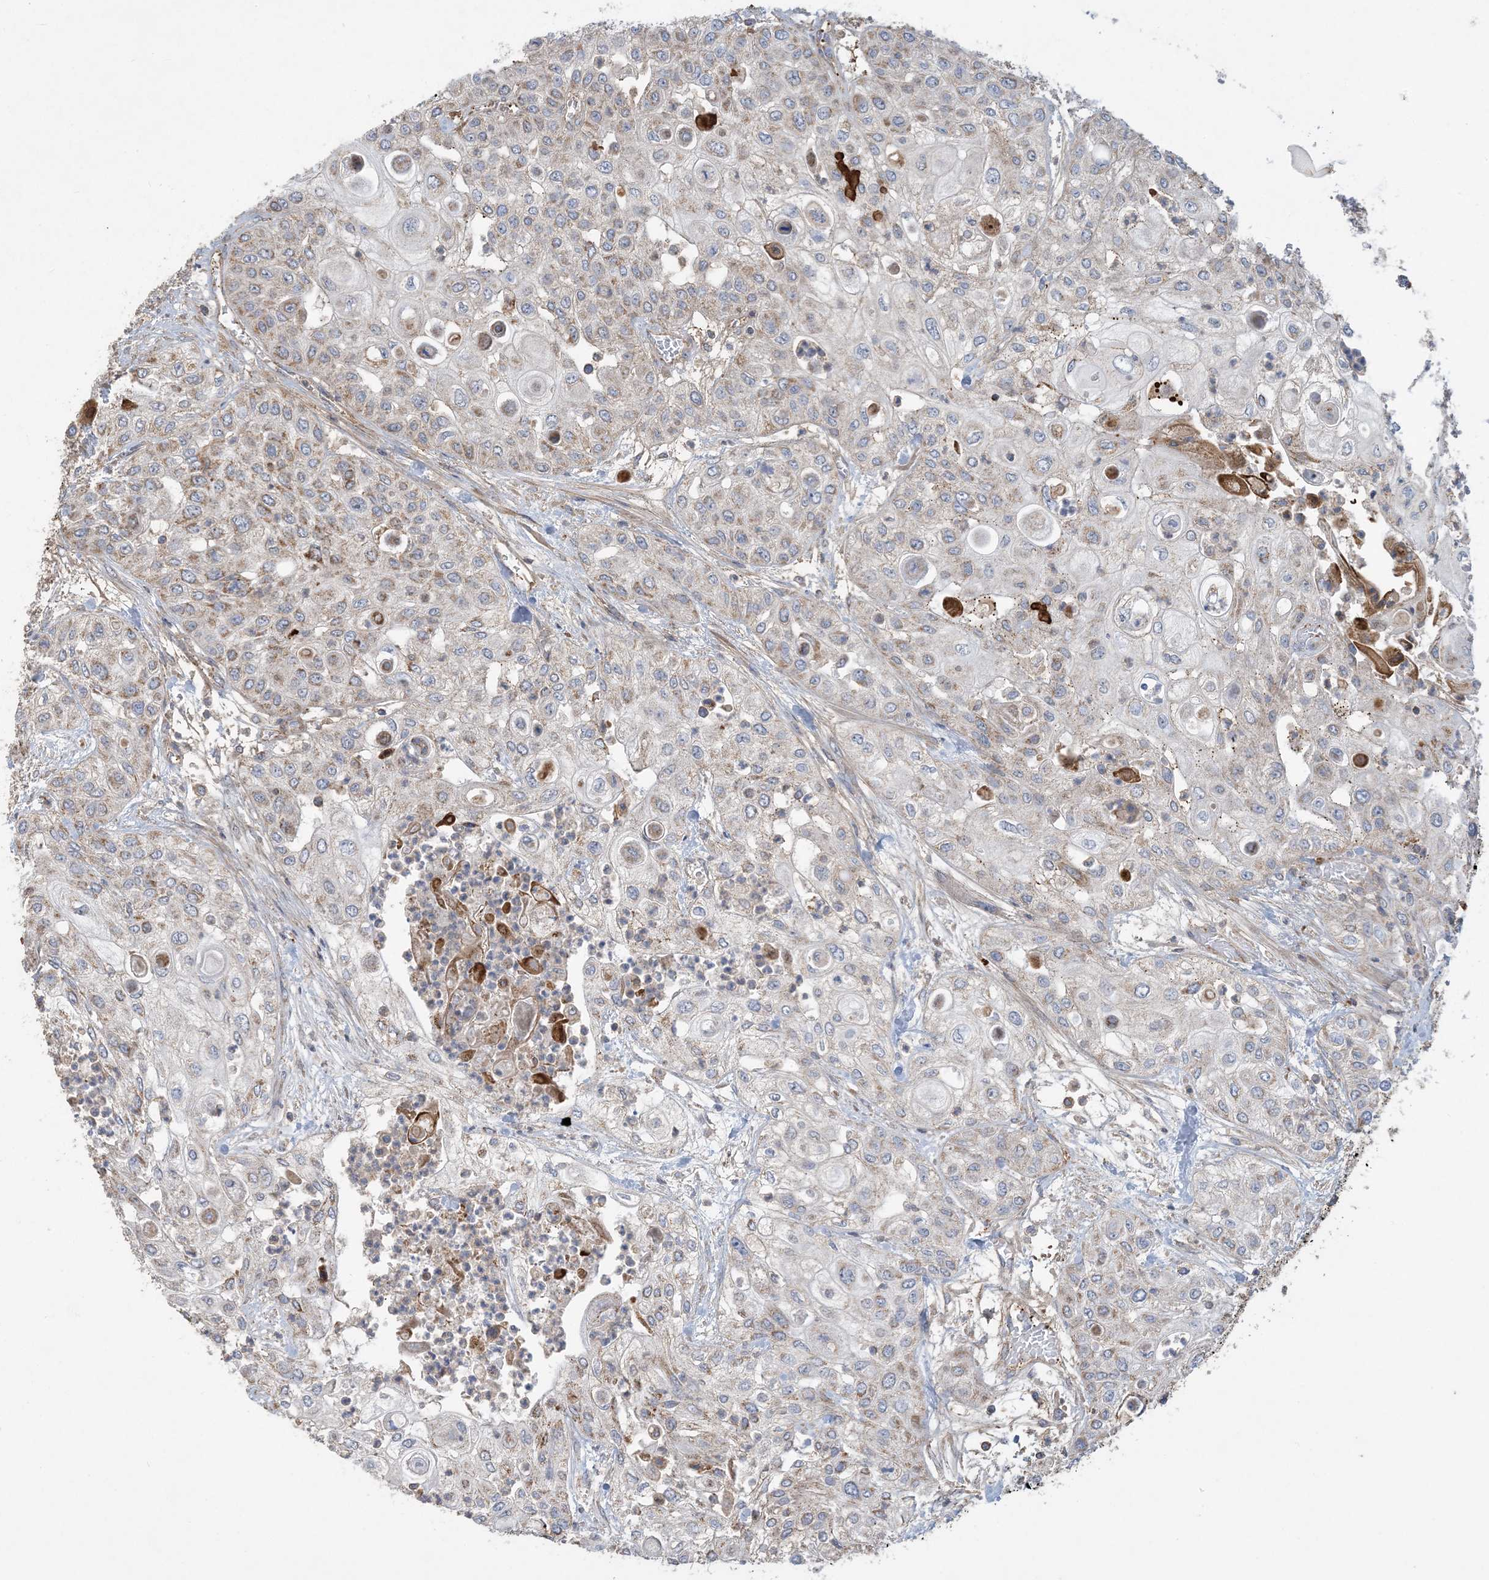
{"staining": {"intensity": "weak", "quantity": "25%-75%", "location": "cytoplasmic/membranous"}, "tissue": "urothelial cancer", "cell_type": "Tumor cells", "image_type": "cancer", "snomed": [{"axis": "morphology", "description": "Urothelial carcinoma, High grade"}, {"axis": "topography", "description": "Urinary bladder"}], "caption": "IHC photomicrograph of neoplastic tissue: human high-grade urothelial carcinoma stained using immunohistochemistry reveals low levels of weak protein expression localized specifically in the cytoplasmic/membranous of tumor cells, appearing as a cytoplasmic/membranous brown color.", "gene": "ECHDC1", "patient": {"sex": "female", "age": 79}}